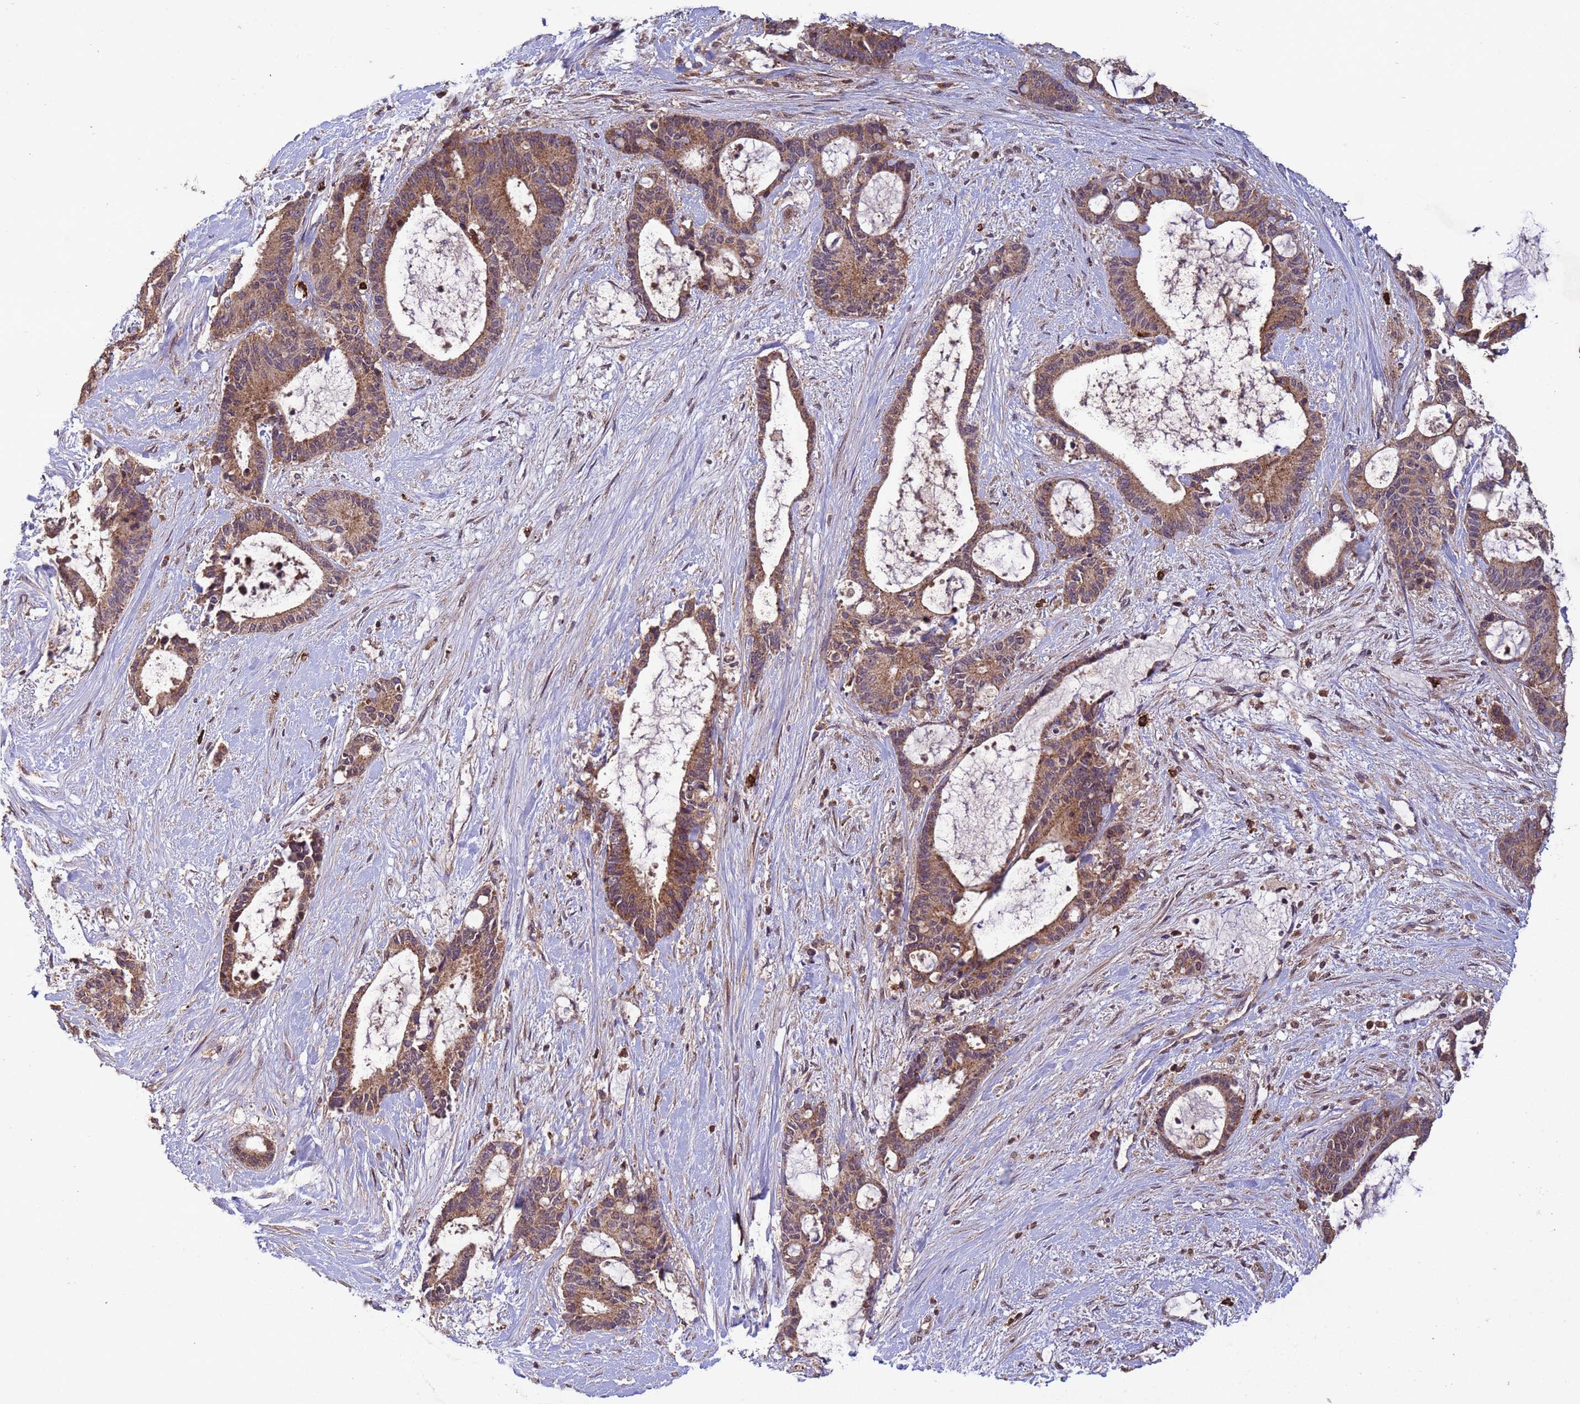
{"staining": {"intensity": "moderate", "quantity": ">75%", "location": "cytoplasmic/membranous"}, "tissue": "liver cancer", "cell_type": "Tumor cells", "image_type": "cancer", "snomed": [{"axis": "morphology", "description": "Normal tissue, NOS"}, {"axis": "morphology", "description": "Cholangiocarcinoma"}, {"axis": "topography", "description": "Liver"}, {"axis": "topography", "description": "Peripheral nerve tissue"}], "caption": "Liver cancer tissue displays moderate cytoplasmic/membranous positivity in approximately >75% of tumor cells, visualized by immunohistochemistry.", "gene": "FASTKD1", "patient": {"sex": "female", "age": 73}}